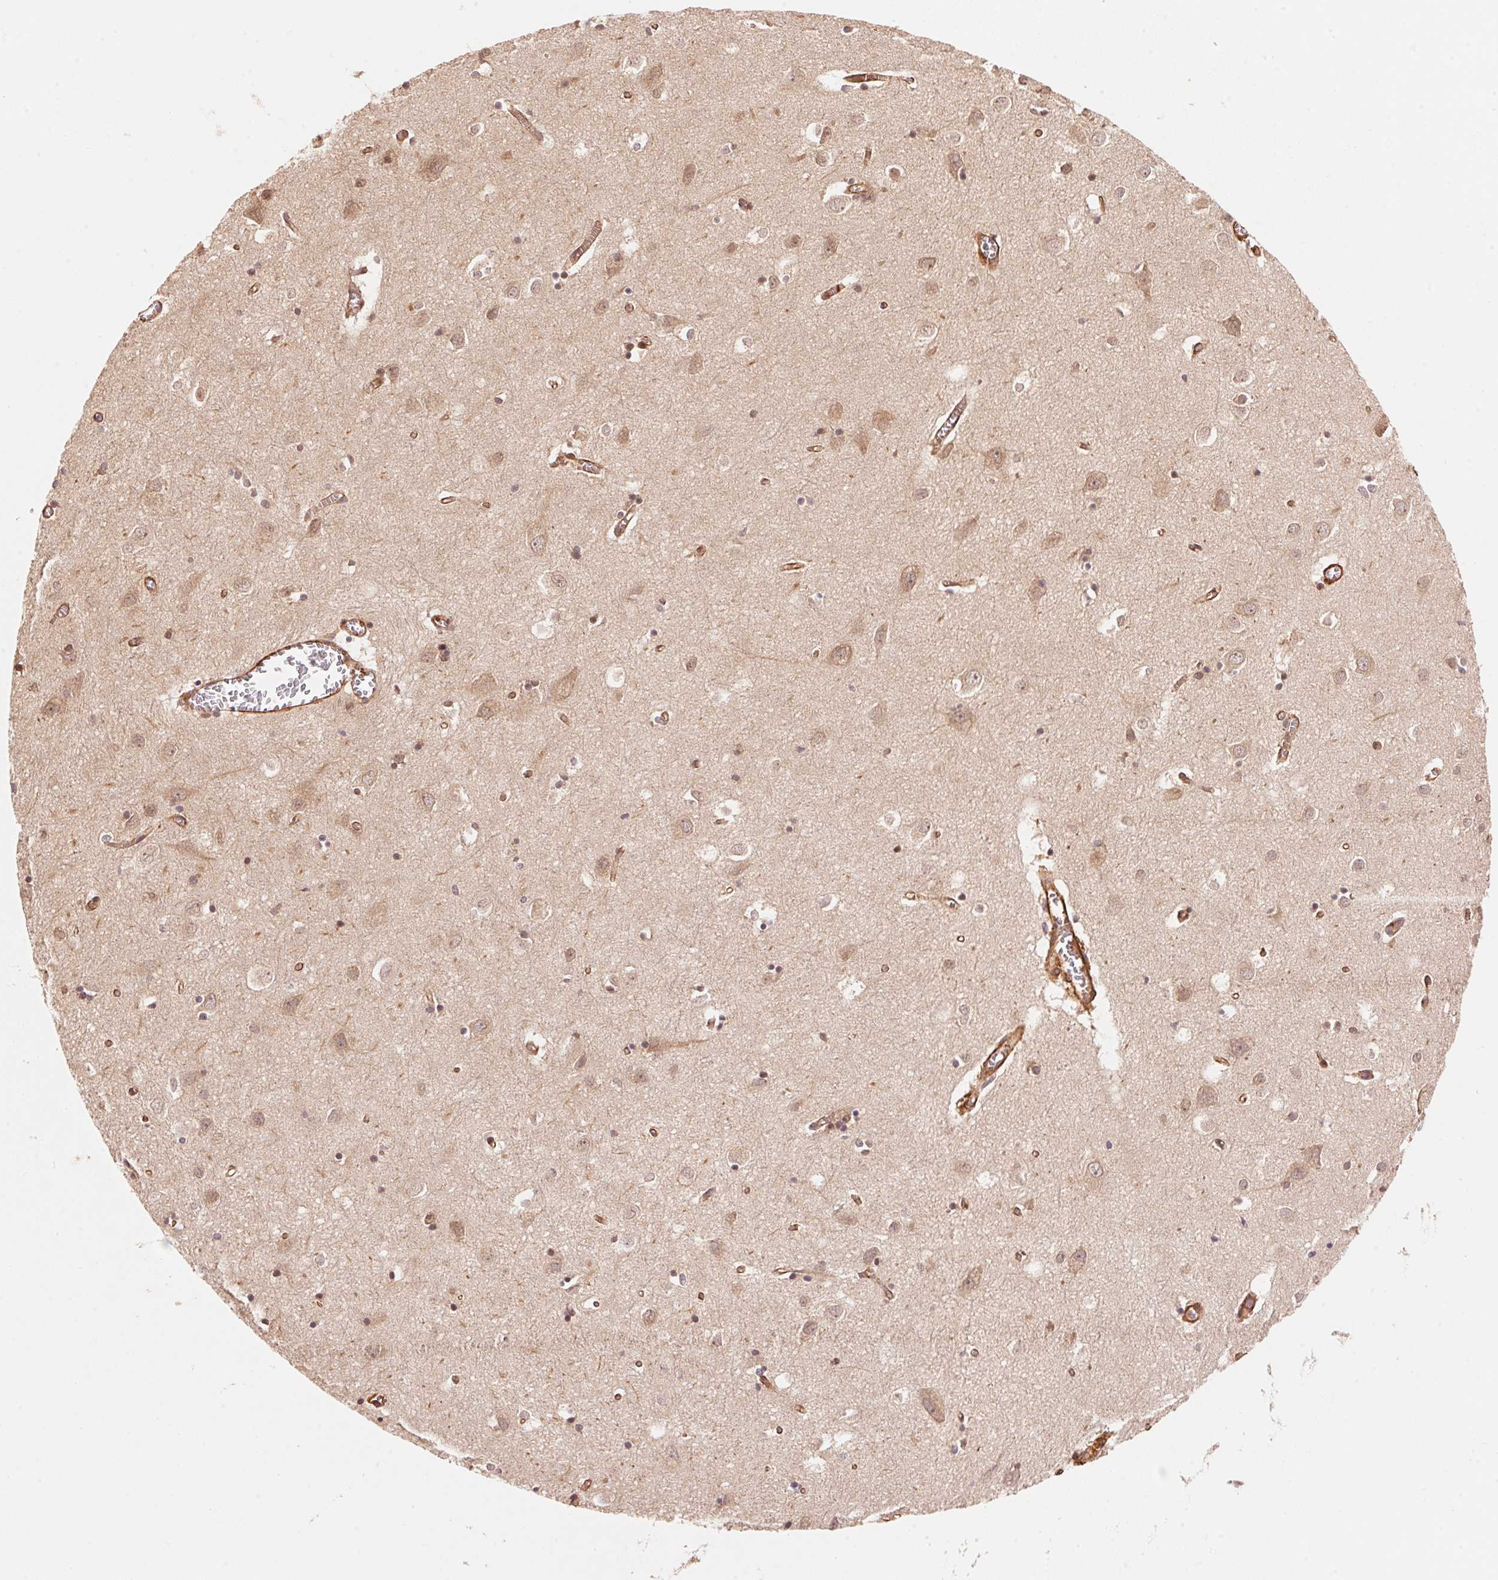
{"staining": {"intensity": "moderate", "quantity": ">75%", "location": "cytoplasmic/membranous,nuclear"}, "tissue": "cerebral cortex", "cell_type": "Endothelial cells", "image_type": "normal", "snomed": [{"axis": "morphology", "description": "Normal tissue, NOS"}, {"axis": "topography", "description": "Cerebral cortex"}], "caption": "A histopathology image of human cerebral cortex stained for a protein displays moderate cytoplasmic/membranous,nuclear brown staining in endothelial cells. Immunohistochemistry stains the protein in brown and the nuclei are stained blue.", "gene": "TNIP2", "patient": {"sex": "male", "age": 70}}